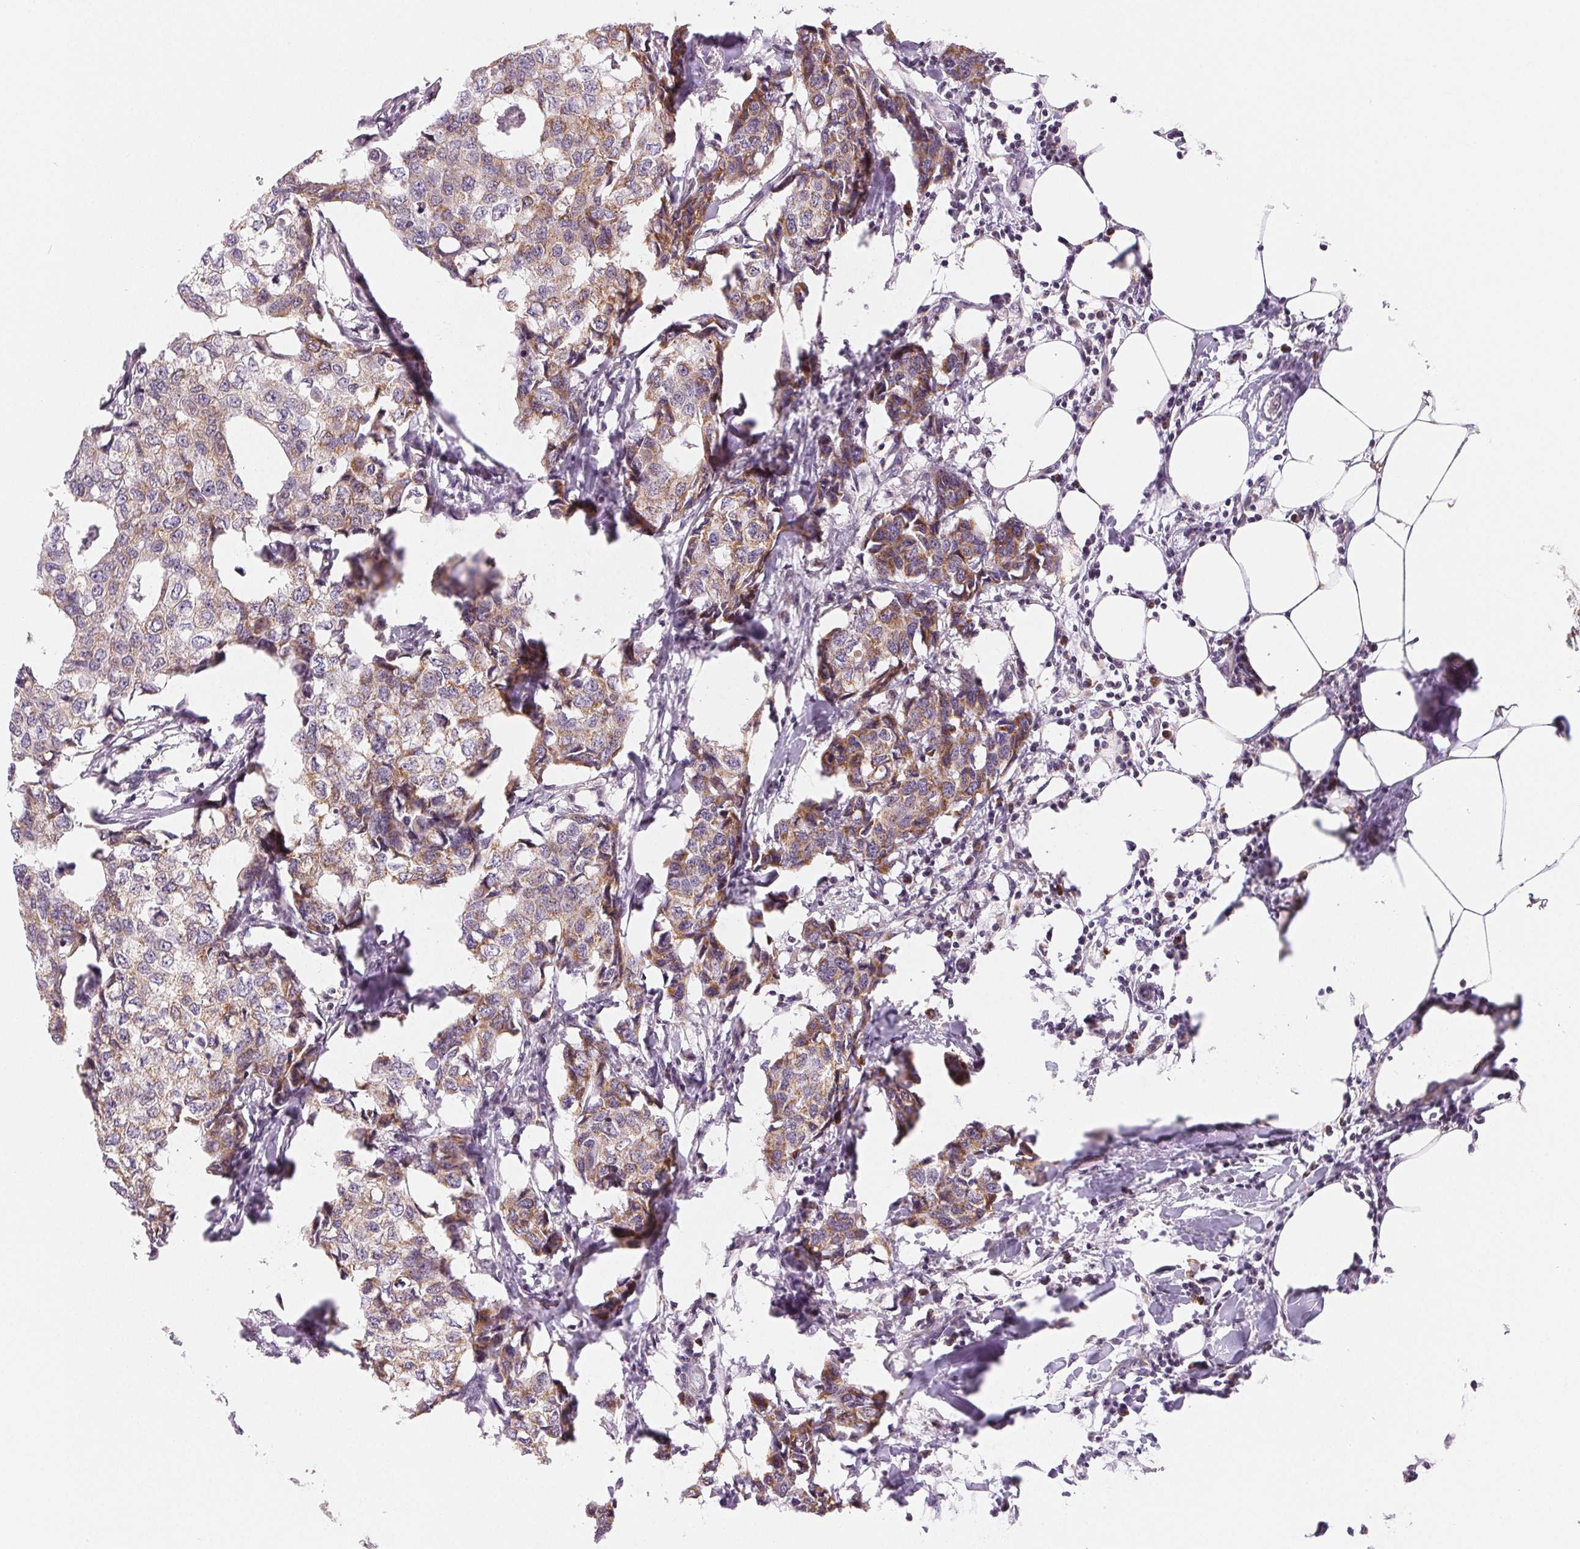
{"staining": {"intensity": "moderate", "quantity": "<25%", "location": "cytoplasmic/membranous"}, "tissue": "breast cancer", "cell_type": "Tumor cells", "image_type": "cancer", "snomed": [{"axis": "morphology", "description": "Duct carcinoma"}, {"axis": "topography", "description": "Breast"}], "caption": "Immunohistochemical staining of human breast cancer displays moderate cytoplasmic/membranous protein expression in approximately <25% of tumor cells.", "gene": "HINT2", "patient": {"sex": "female", "age": 27}}